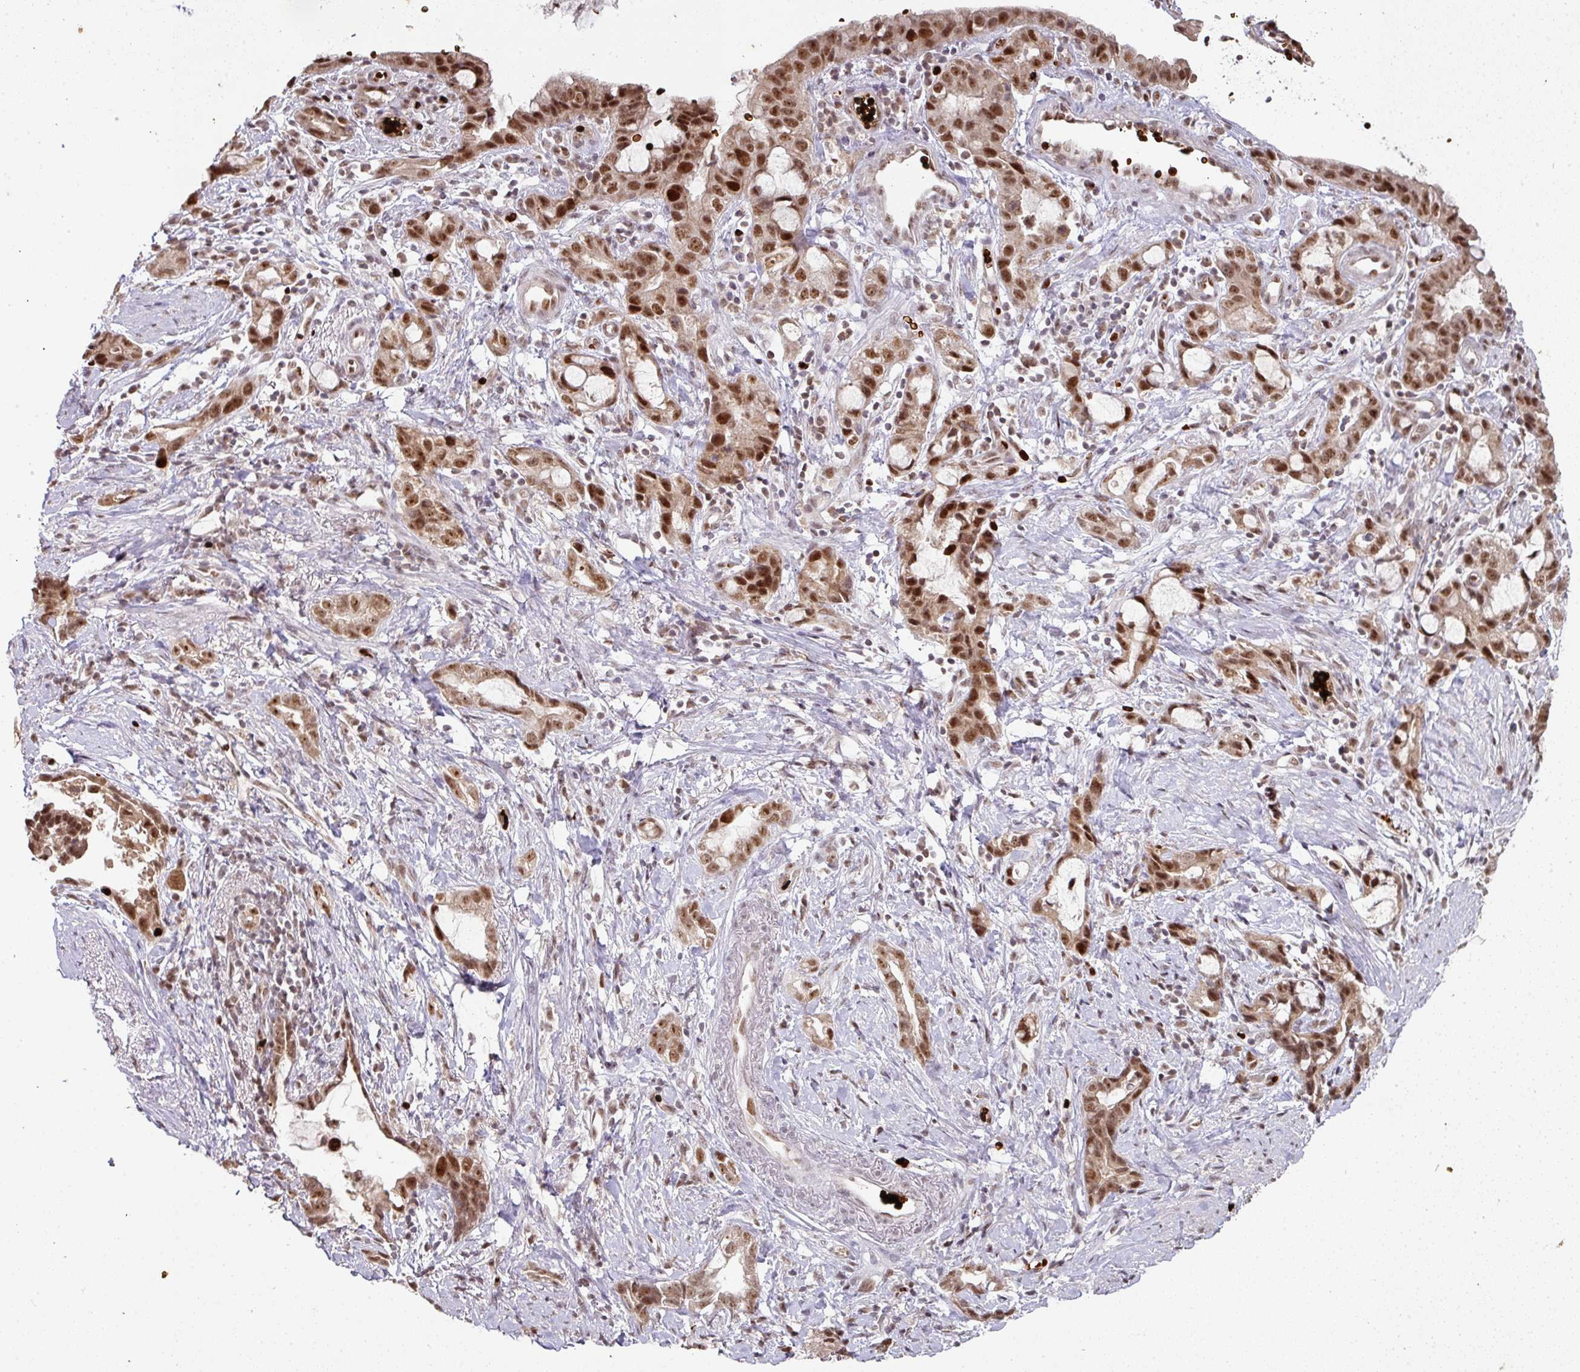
{"staining": {"intensity": "moderate", "quantity": ">75%", "location": "nuclear"}, "tissue": "stomach cancer", "cell_type": "Tumor cells", "image_type": "cancer", "snomed": [{"axis": "morphology", "description": "Adenocarcinoma, NOS"}, {"axis": "topography", "description": "Stomach"}], "caption": "Moderate nuclear expression for a protein is appreciated in approximately >75% of tumor cells of stomach cancer (adenocarcinoma) using immunohistochemistry (IHC).", "gene": "NEIL1", "patient": {"sex": "male", "age": 55}}